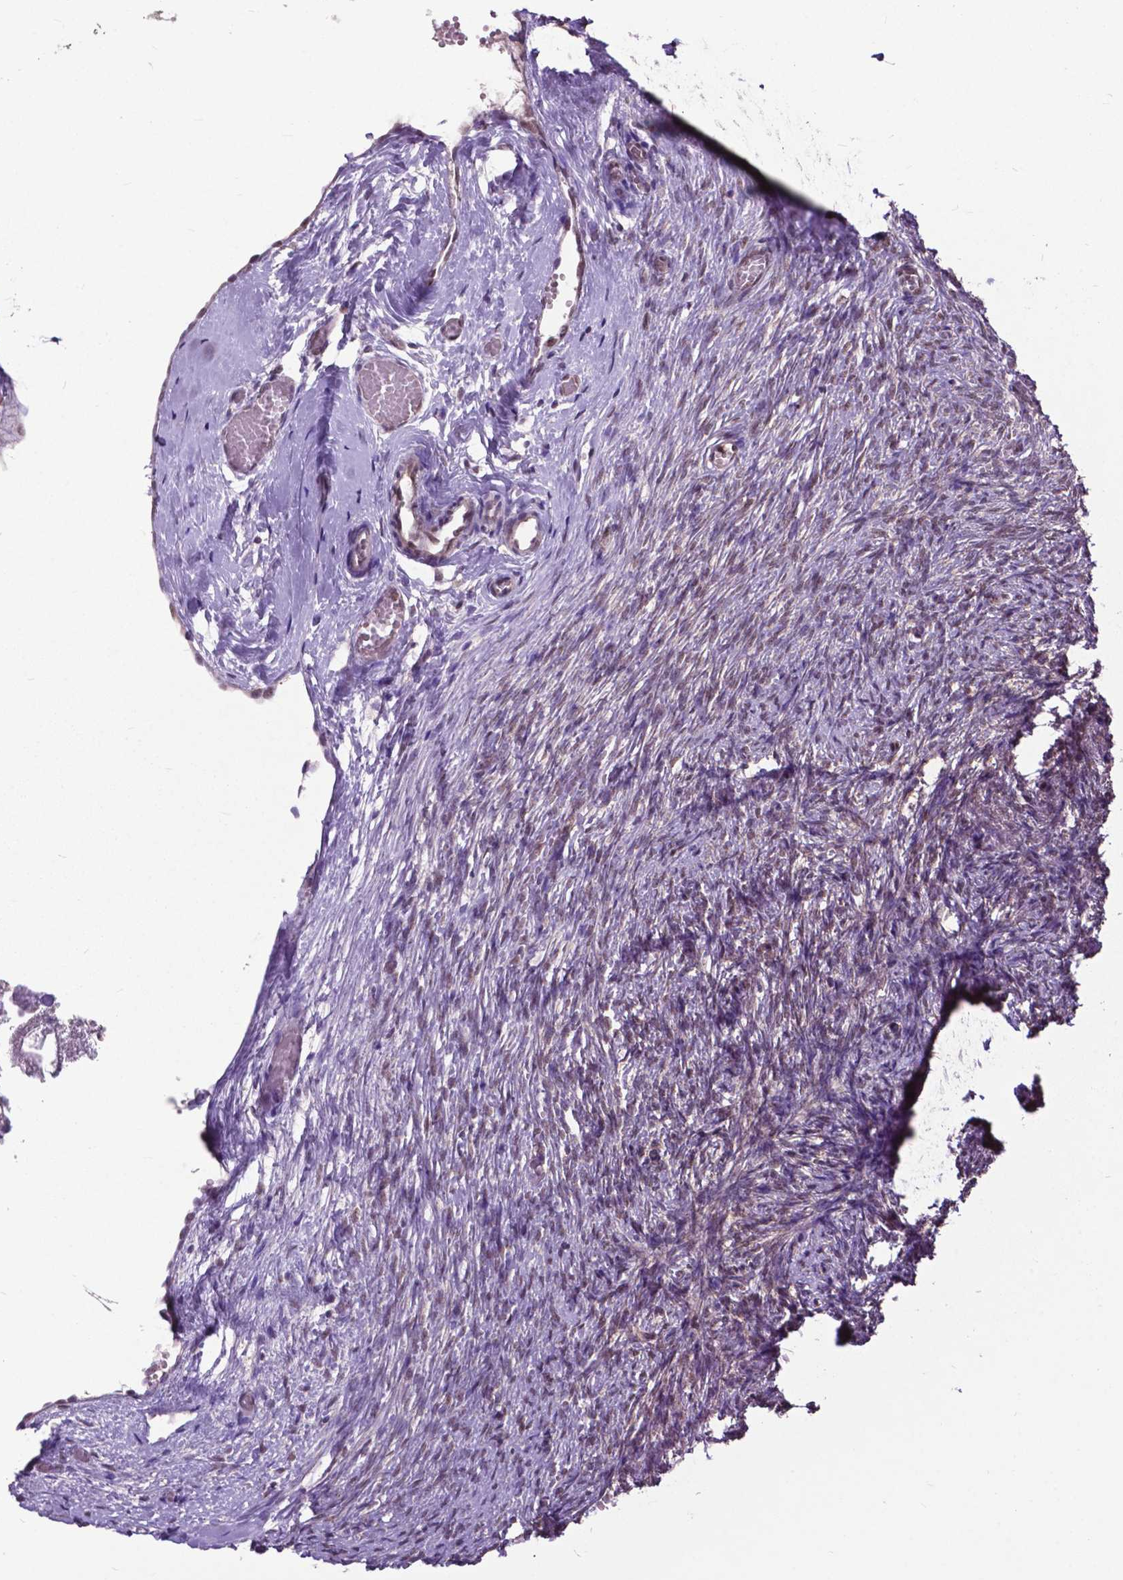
{"staining": {"intensity": "moderate", "quantity": ">75%", "location": "cytoplasmic/membranous,nuclear"}, "tissue": "ovary", "cell_type": "Follicle cells", "image_type": "normal", "snomed": [{"axis": "morphology", "description": "Normal tissue, NOS"}, {"axis": "topography", "description": "Ovary"}], "caption": "Moderate cytoplasmic/membranous,nuclear staining for a protein is identified in approximately >75% of follicle cells of benign ovary using immunohistochemistry (IHC).", "gene": "FAF1", "patient": {"sex": "female", "age": 46}}